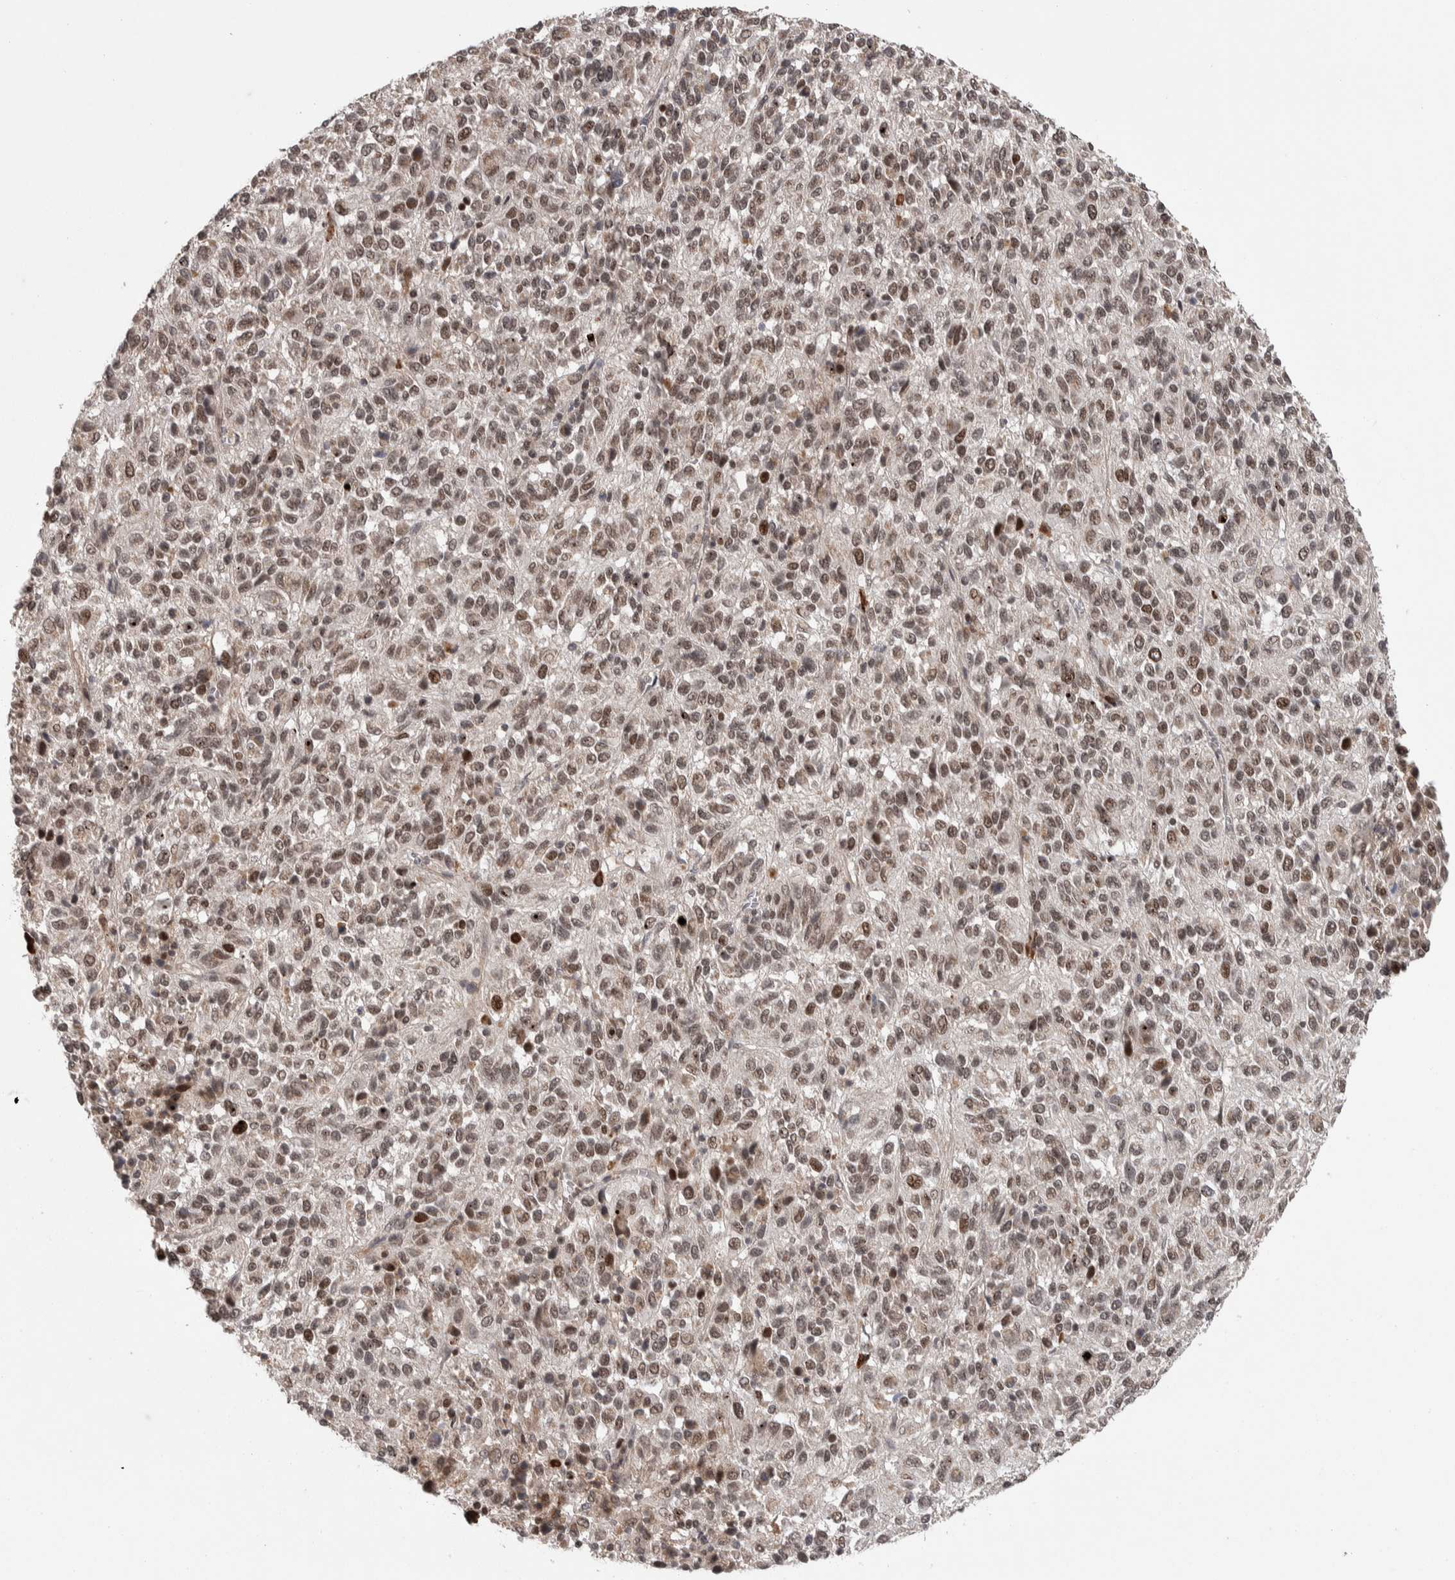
{"staining": {"intensity": "moderate", "quantity": ">75%", "location": "nuclear"}, "tissue": "melanoma", "cell_type": "Tumor cells", "image_type": "cancer", "snomed": [{"axis": "morphology", "description": "Malignant melanoma, Metastatic site"}, {"axis": "topography", "description": "Lung"}], "caption": "This is a micrograph of immunohistochemistry (IHC) staining of melanoma, which shows moderate expression in the nuclear of tumor cells.", "gene": "ZNF592", "patient": {"sex": "male", "age": 64}}